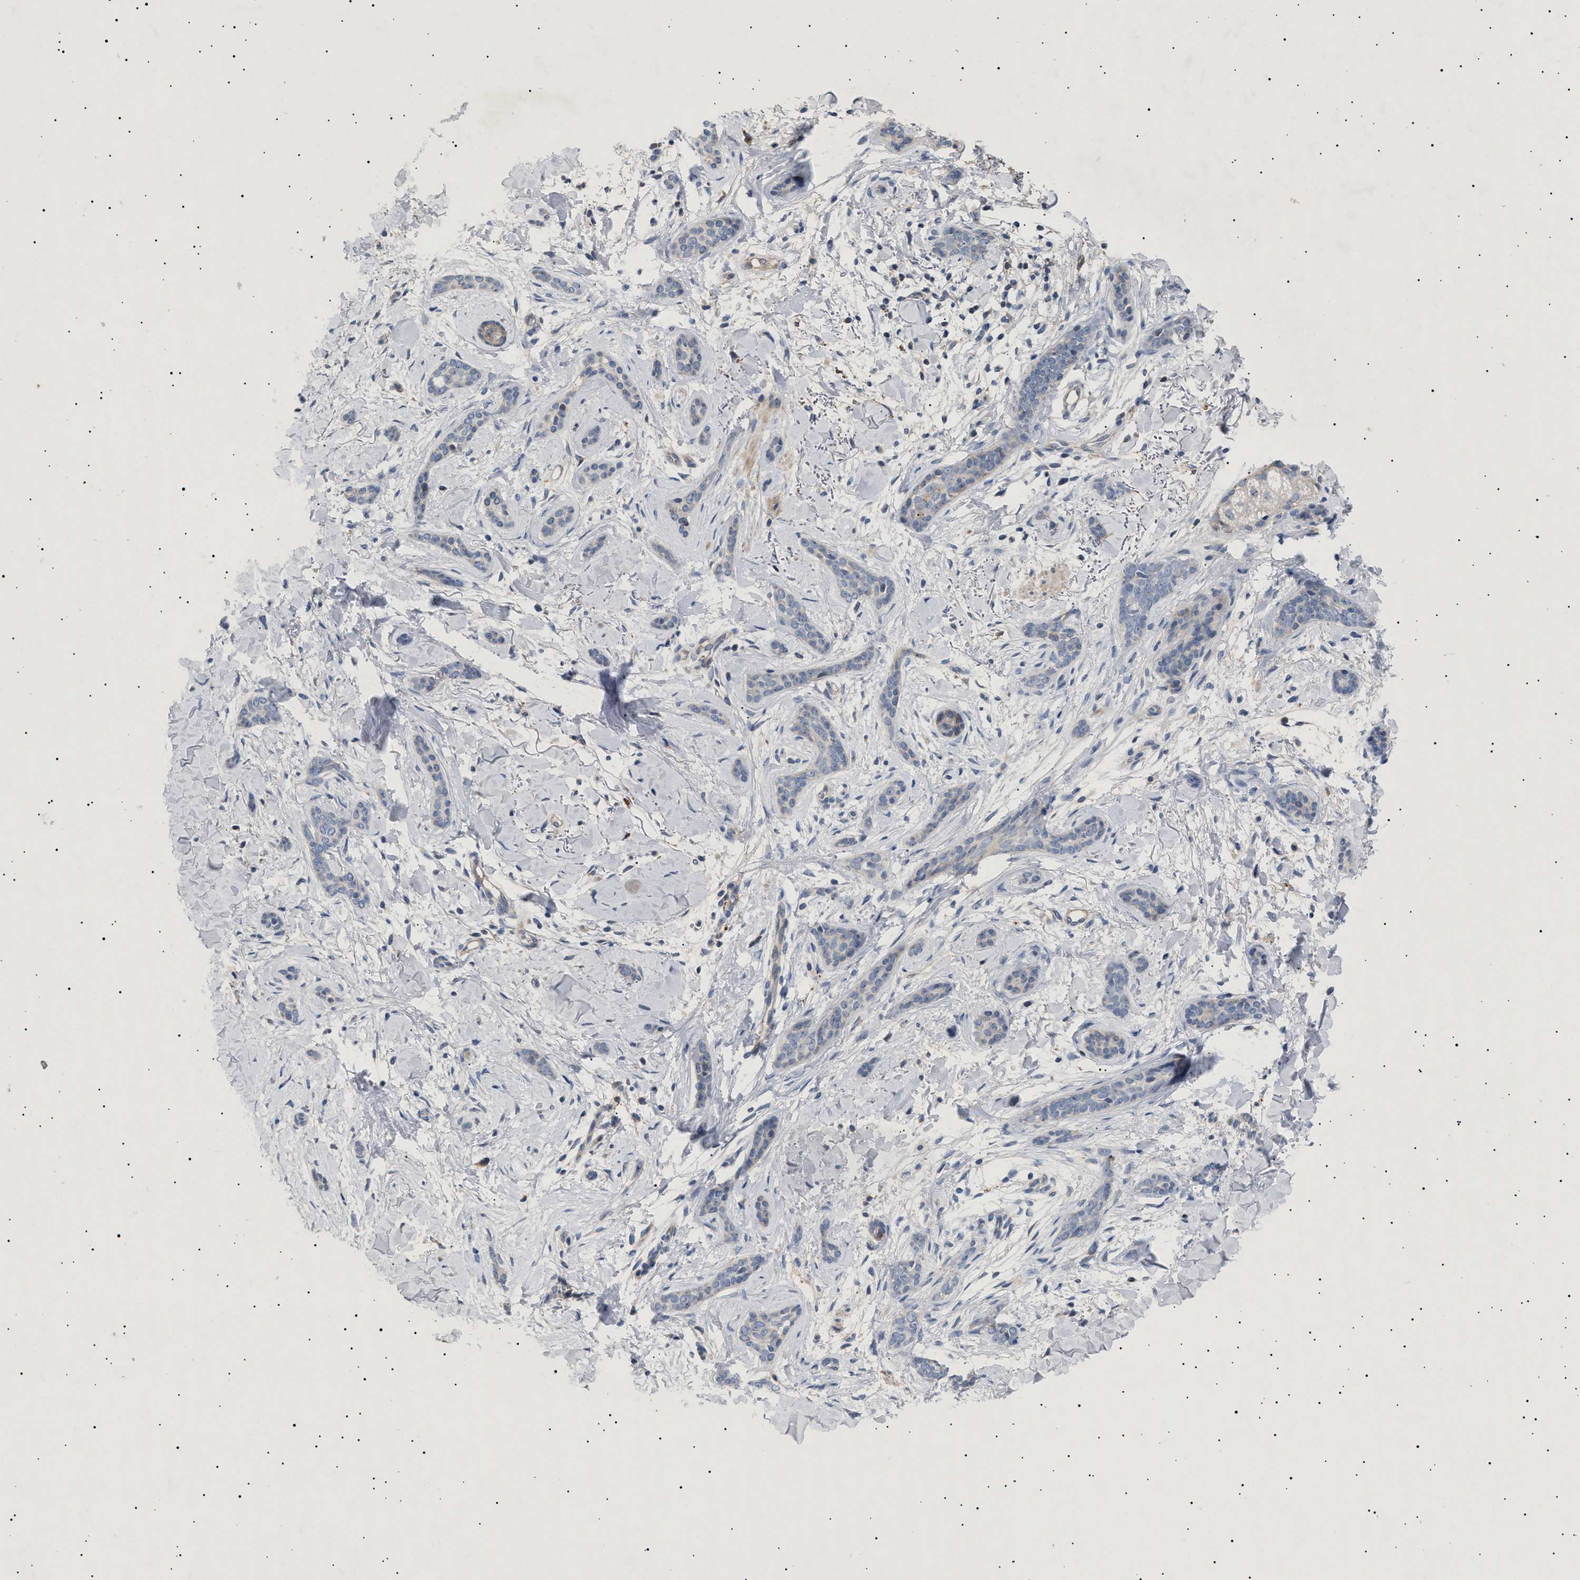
{"staining": {"intensity": "negative", "quantity": "none", "location": "none"}, "tissue": "skin cancer", "cell_type": "Tumor cells", "image_type": "cancer", "snomed": [{"axis": "morphology", "description": "Basal cell carcinoma"}, {"axis": "morphology", "description": "Adnexal tumor, benign"}, {"axis": "topography", "description": "Skin"}], "caption": "Human skin cancer stained for a protein using immunohistochemistry (IHC) exhibits no expression in tumor cells.", "gene": "SIRT5", "patient": {"sex": "female", "age": 42}}